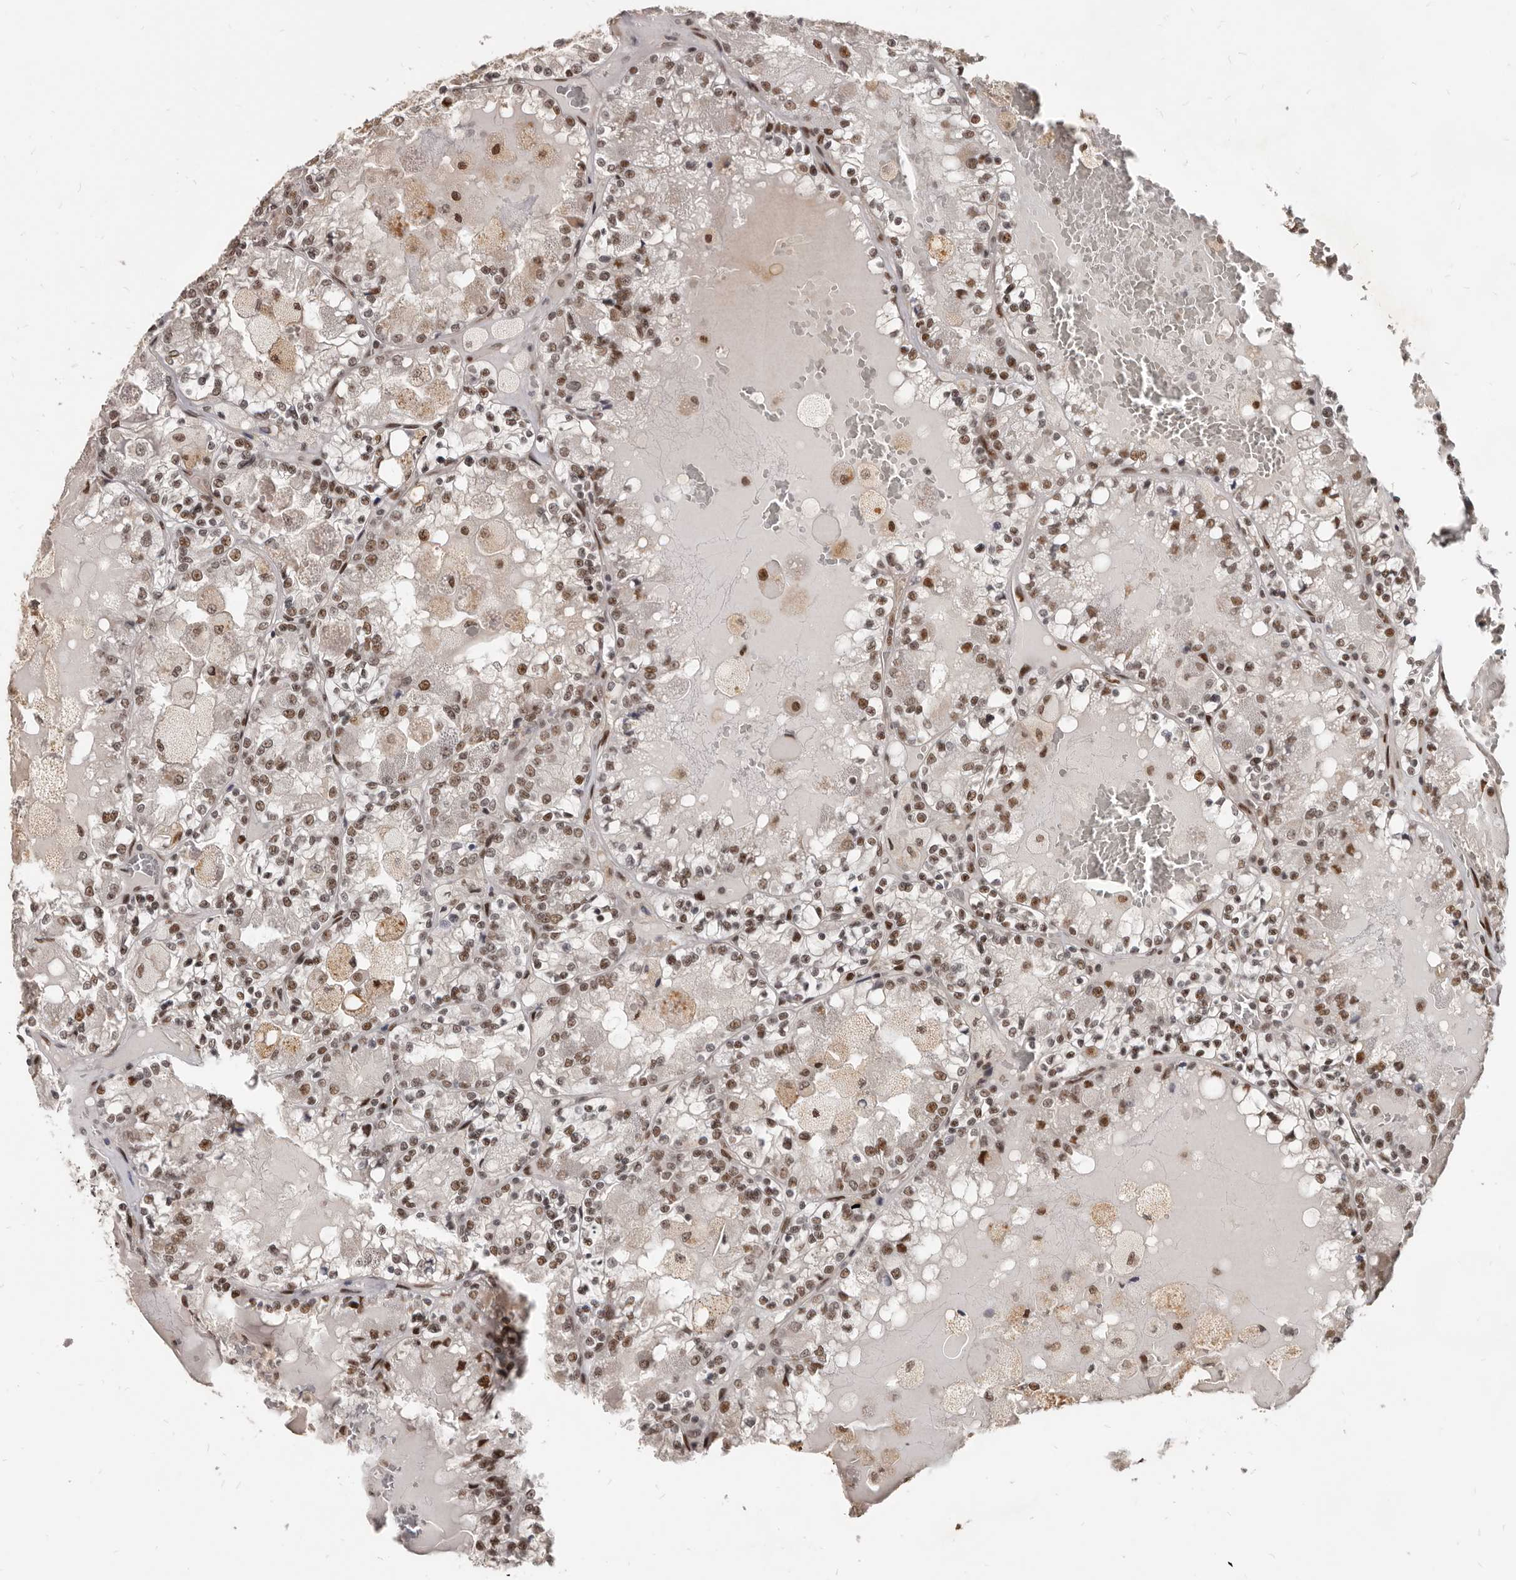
{"staining": {"intensity": "moderate", "quantity": ">75%", "location": "nuclear"}, "tissue": "renal cancer", "cell_type": "Tumor cells", "image_type": "cancer", "snomed": [{"axis": "morphology", "description": "Adenocarcinoma, NOS"}, {"axis": "topography", "description": "Kidney"}], "caption": "DAB (3,3'-diaminobenzidine) immunohistochemical staining of renal cancer (adenocarcinoma) shows moderate nuclear protein staining in about >75% of tumor cells. Nuclei are stained in blue.", "gene": "ATF5", "patient": {"sex": "female", "age": 56}}